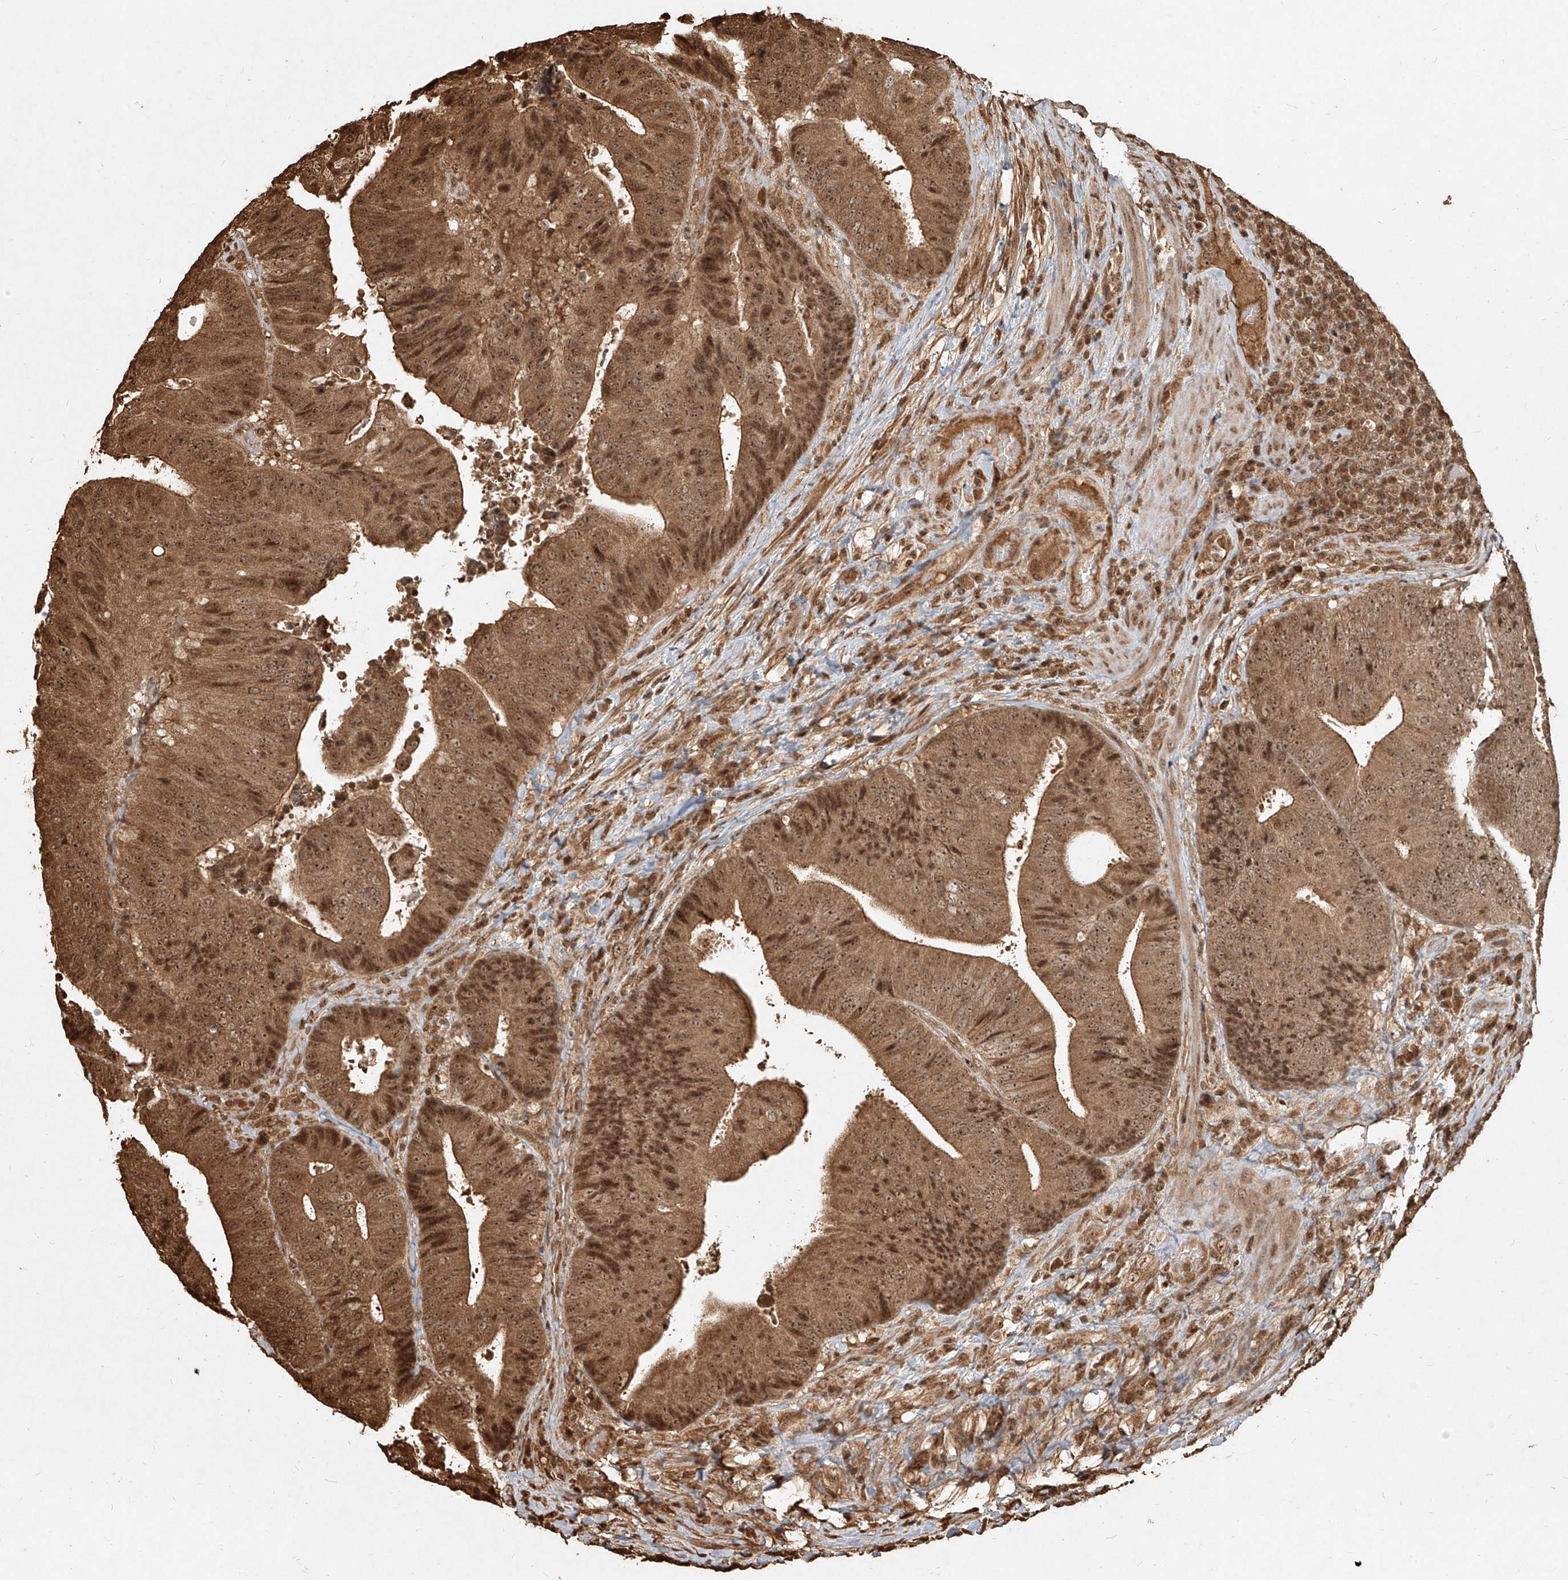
{"staining": {"intensity": "moderate", "quantity": ">75%", "location": "cytoplasmic/membranous,nuclear"}, "tissue": "colorectal cancer", "cell_type": "Tumor cells", "image_type": "cancer", "snomed": [{"axis": "morphology", "description": "Adenocarcinoma, NOS"}, {"axis": "topography", "description": "Rectum"}], "caption": "Colorectal cancer (adenocarcinoma) tissue reveals moderate cytoplasmic/membranous and nuclear expression in about >75% of tumor cells, visualized by immunohistochemistry. (DAB IHC with brightfield microscopy, high magnification).", "gene": "UBE2K", "patient": {"sex": "male", "age": 72}}